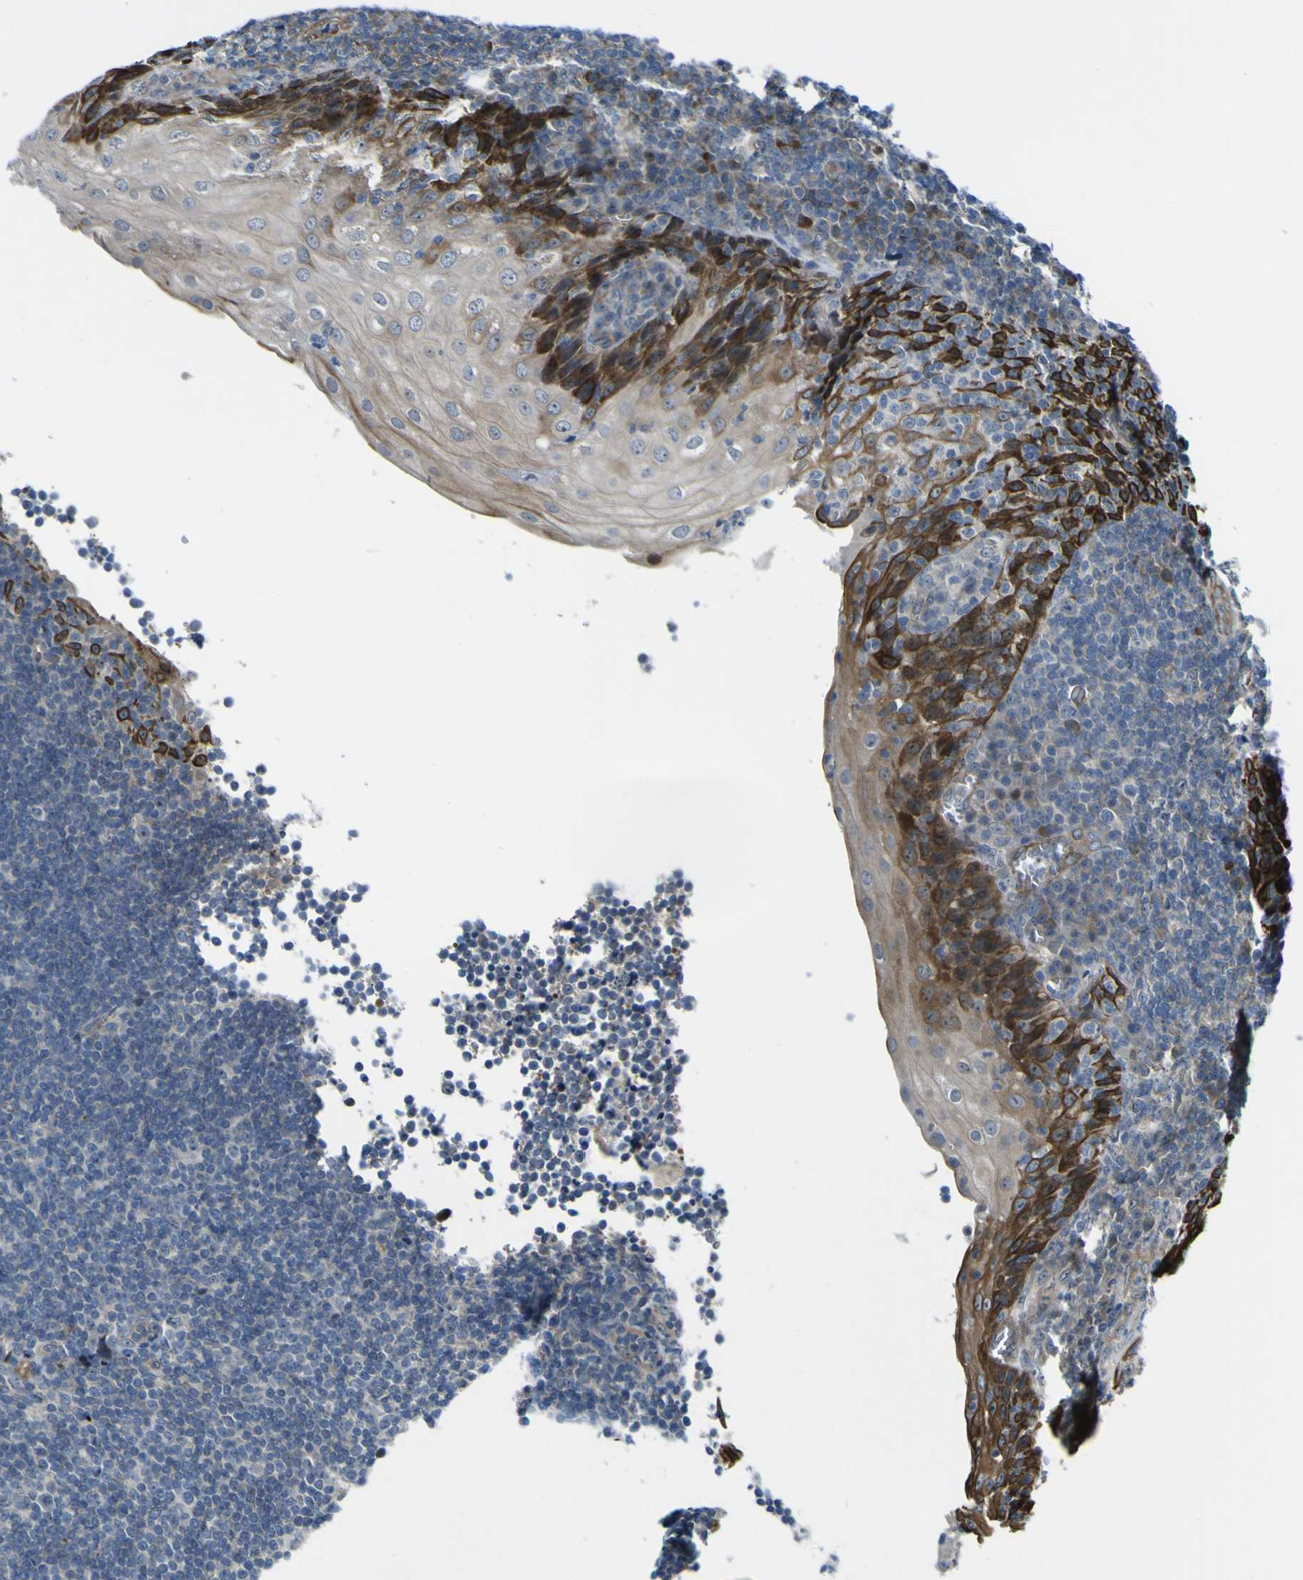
{"staining": {"intensity": "weak", "quantity": "<25%", "location": "nuclear"}, "tissue": "tonsil", "cell_type": "Germinal center cells", "image_type": "normal", "snomed": [{"axis": "morphology", "description": "Normal tissue, NOS"}, {"axis": "topography", "description": "Tonsil"}], "caption": "Immunohistochemistry histopathology image of normal tonsil: human tonsil stained with DAB (3,3'-diaminobenzidine) displays no significant protein staining in germinal center cells. (Brightfield microscopy of DAB (3,3'-diaminobenzidine) immunohistochemistry (IHC) at high magnification).", "gene": "KDM7A", "patient": {"sex": "male", "age": 37}}